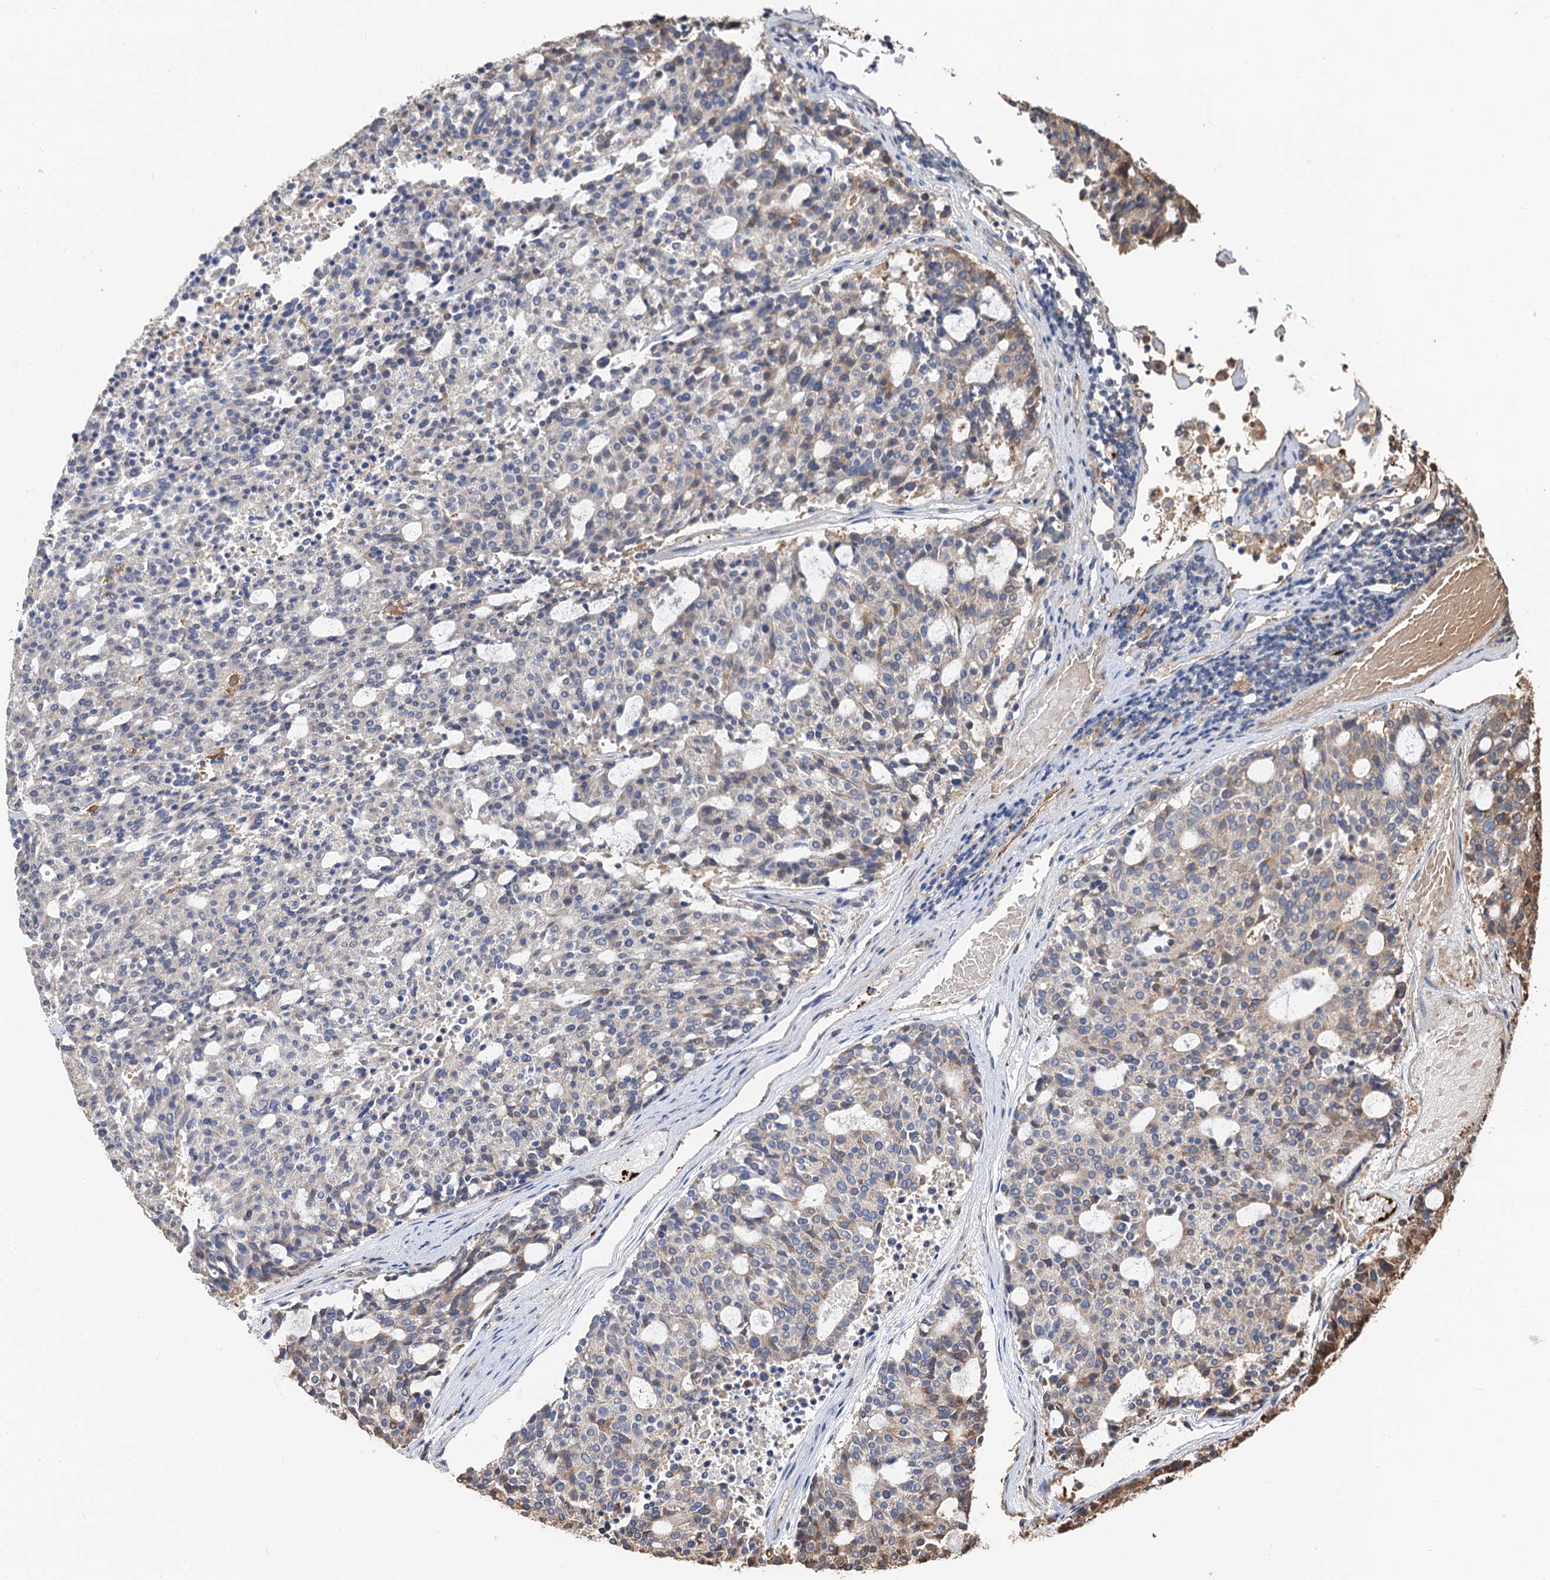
{"staining": {"intensity": "weak", "quantity": "<25%", "location": "cytoplasmic/membranous"}, "tissue": "carcinoid", "cell_type": "Tumor cells", "image_type": "cancer", "snomed": [{"axis": "morphology", "description": "Carcinoid, malignant, NOS"}, {"axis": "topography", "description": "Pancreas"}], "caption": "An immunohistochemistry (IHC) image of carcinoid is shown. There is no staining in tumor cells of carcinoid.", "gene": "DEXI", "patient": {"sex": "female", "age": 54}}